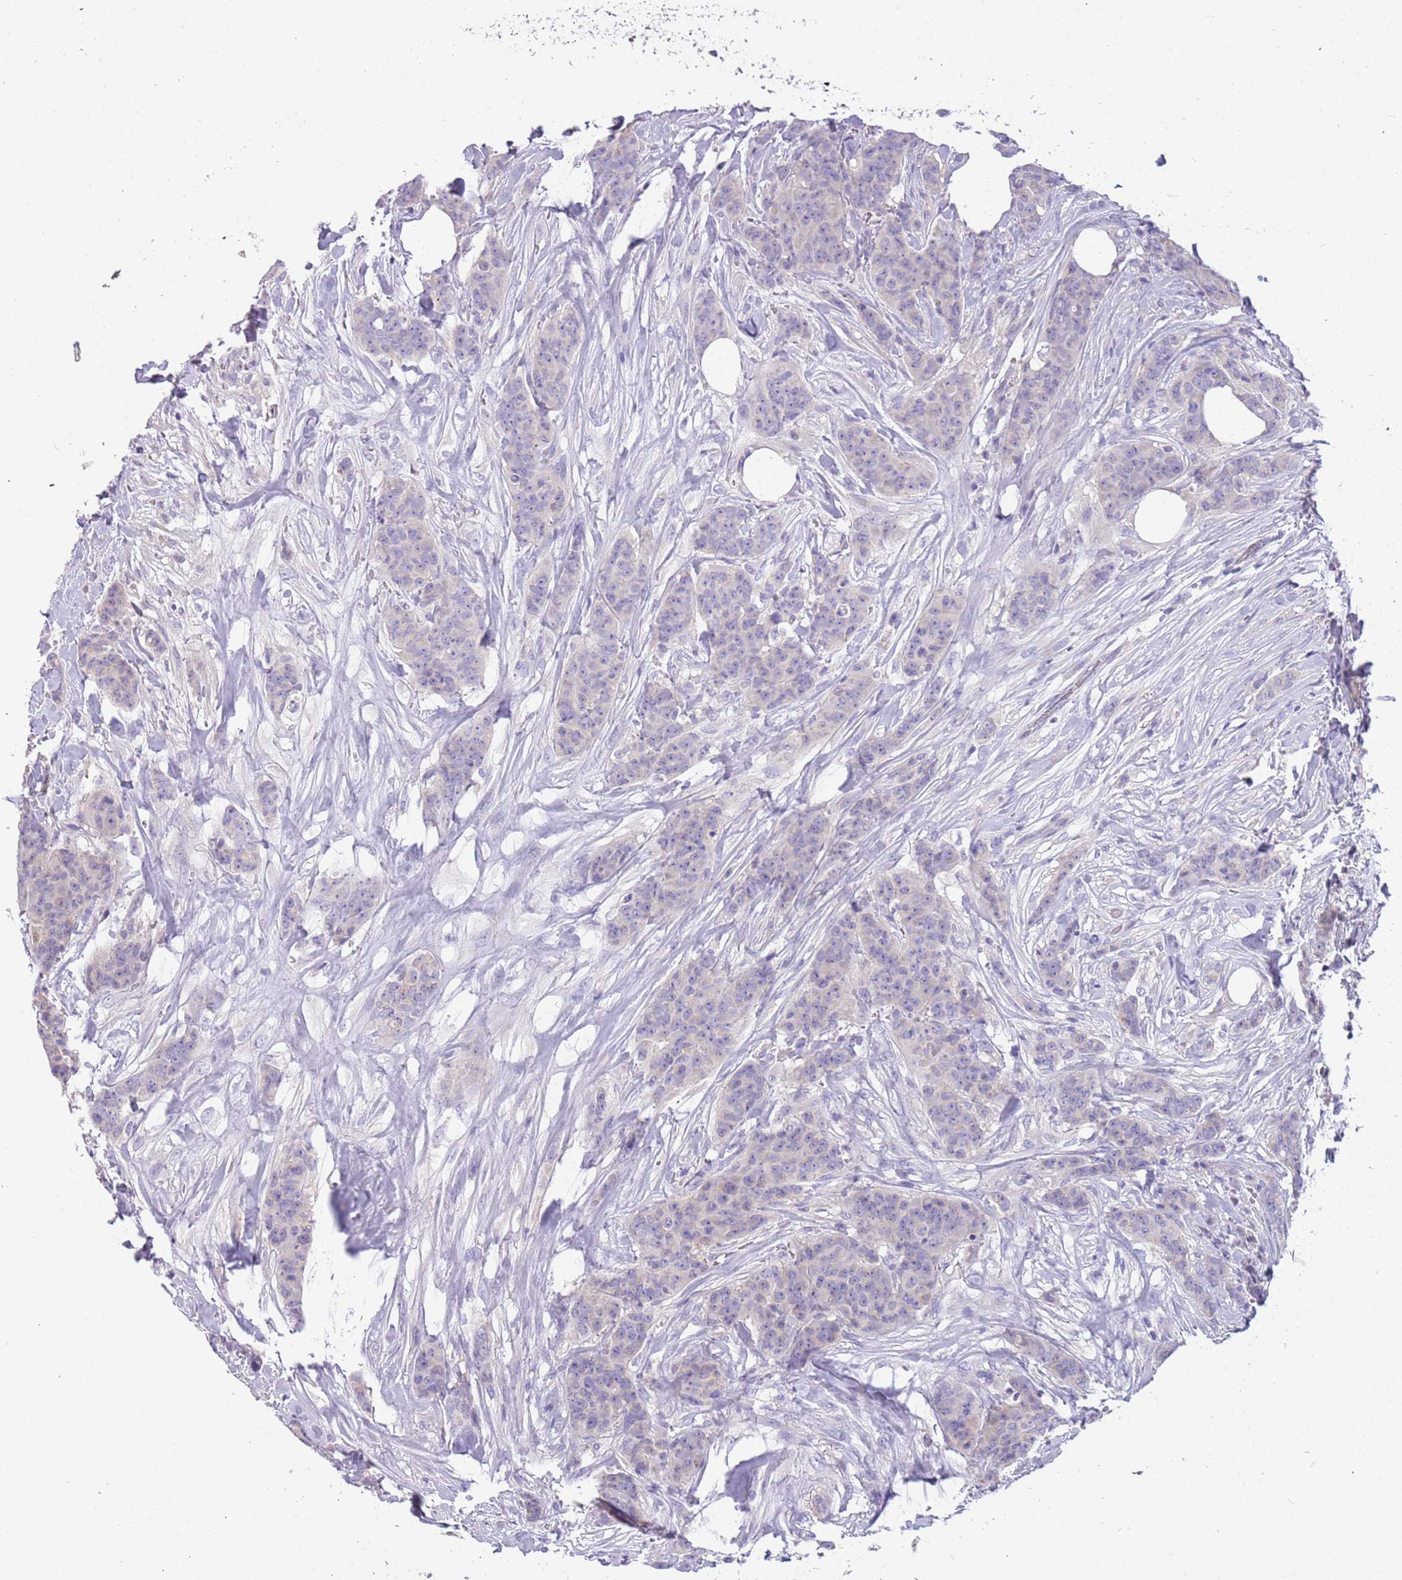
{"staining": {"intensity": "negative", "quantity": "none", "location": "none"}, "tissue": "breast cancer", "cell_type": "Tumor cells", "image_type": "cancer", "snomed": [{"axis": "morphology", "description": "Duct carcinoma"}, {"axis": "topography", "description": "Breast"}], "caption": "DAB (3,3'-diaminobenzidine) immunohistochemical staining of human breast intraductal carcinoma shows no significant expression in tumor cells.", "gene": "RHCG", "patient": {"sex": "female", "age": 40}}